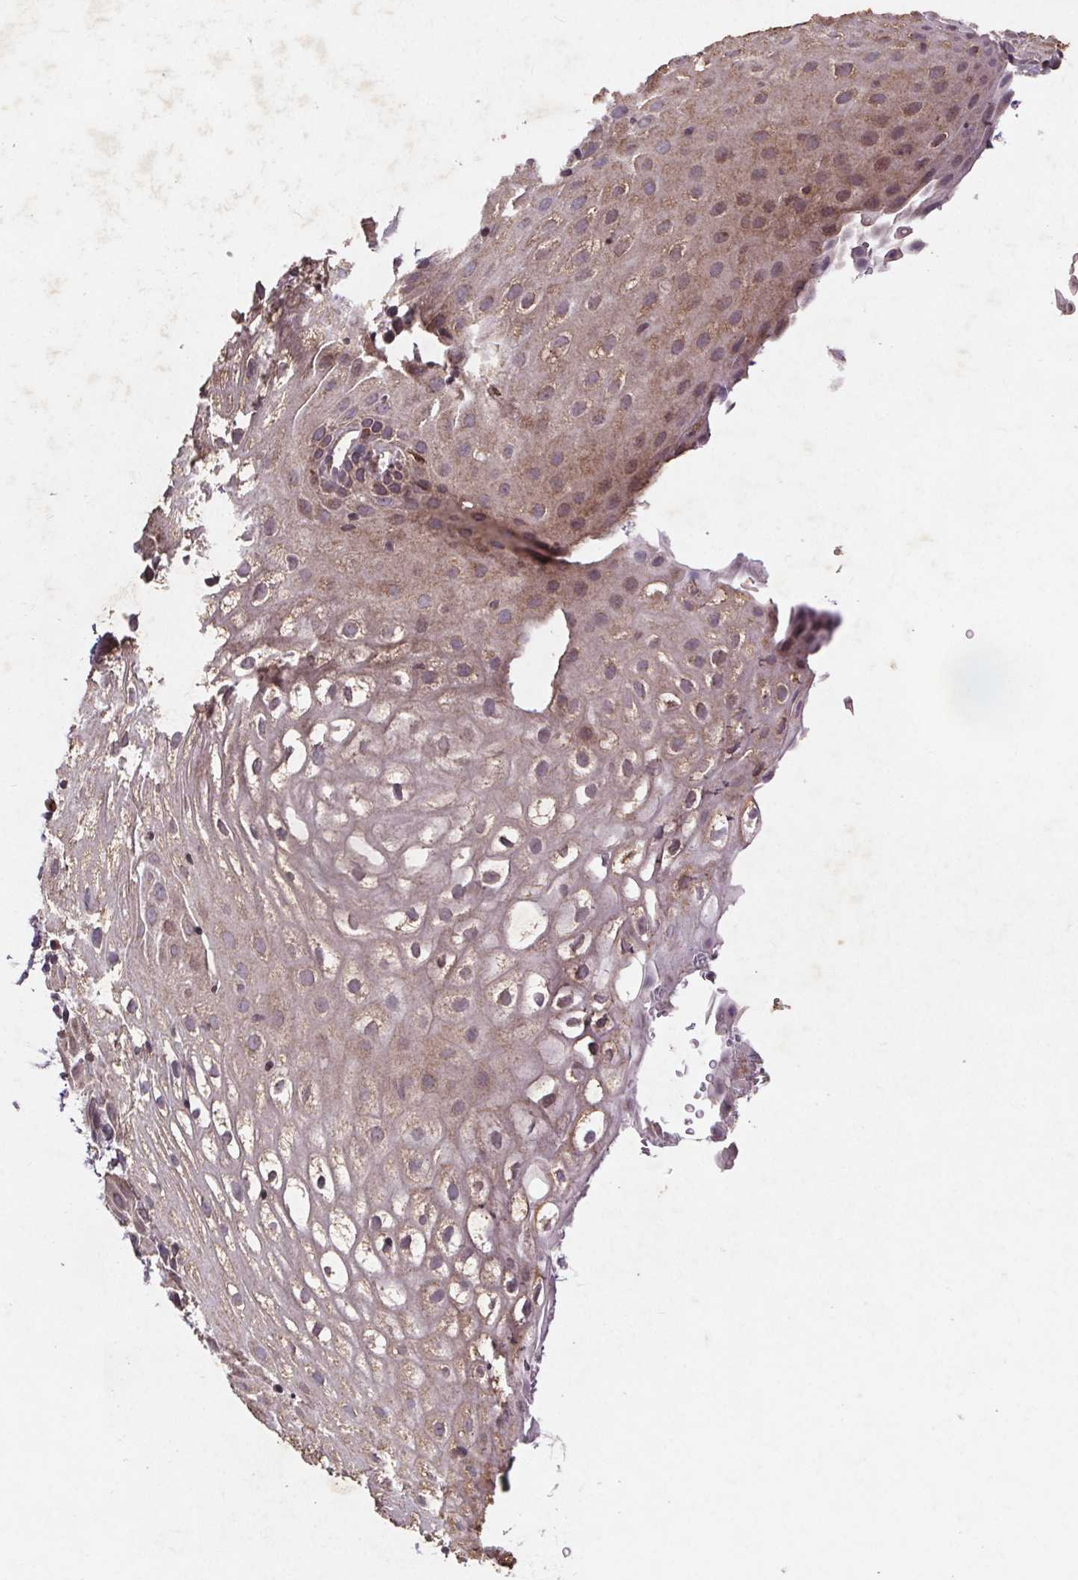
{"staining": {"intensity": "weak", "quantity": "<25%", "location": "cytoplasmic/membranous"}, "tissue": "vagina", "cell_type": "Squamous epithelial cells", "image_type": "normal", "snomed": [{"axis": "morphology", "description": "Normal tissue, NOS"}, {"axis": "morphology", "description": "Adenocarcinoma, NOS"}, {"axis": "topography", "description": "Rectum"}, {"axis": "topography", "description": "Vagina"}, {"axis": "topography", "description": "Peripheral nerve tissue"}], "caption": "Immunohistochemical staining of unremarkable vagina exhibits no significant staining in squamous epithelial cells. (DAB (3,3'-diaminobenzidine) immunohistochemistry (IHC), high magnification).", "gene": "STRN3", "patient": {"sex": "female", "age": 71}}